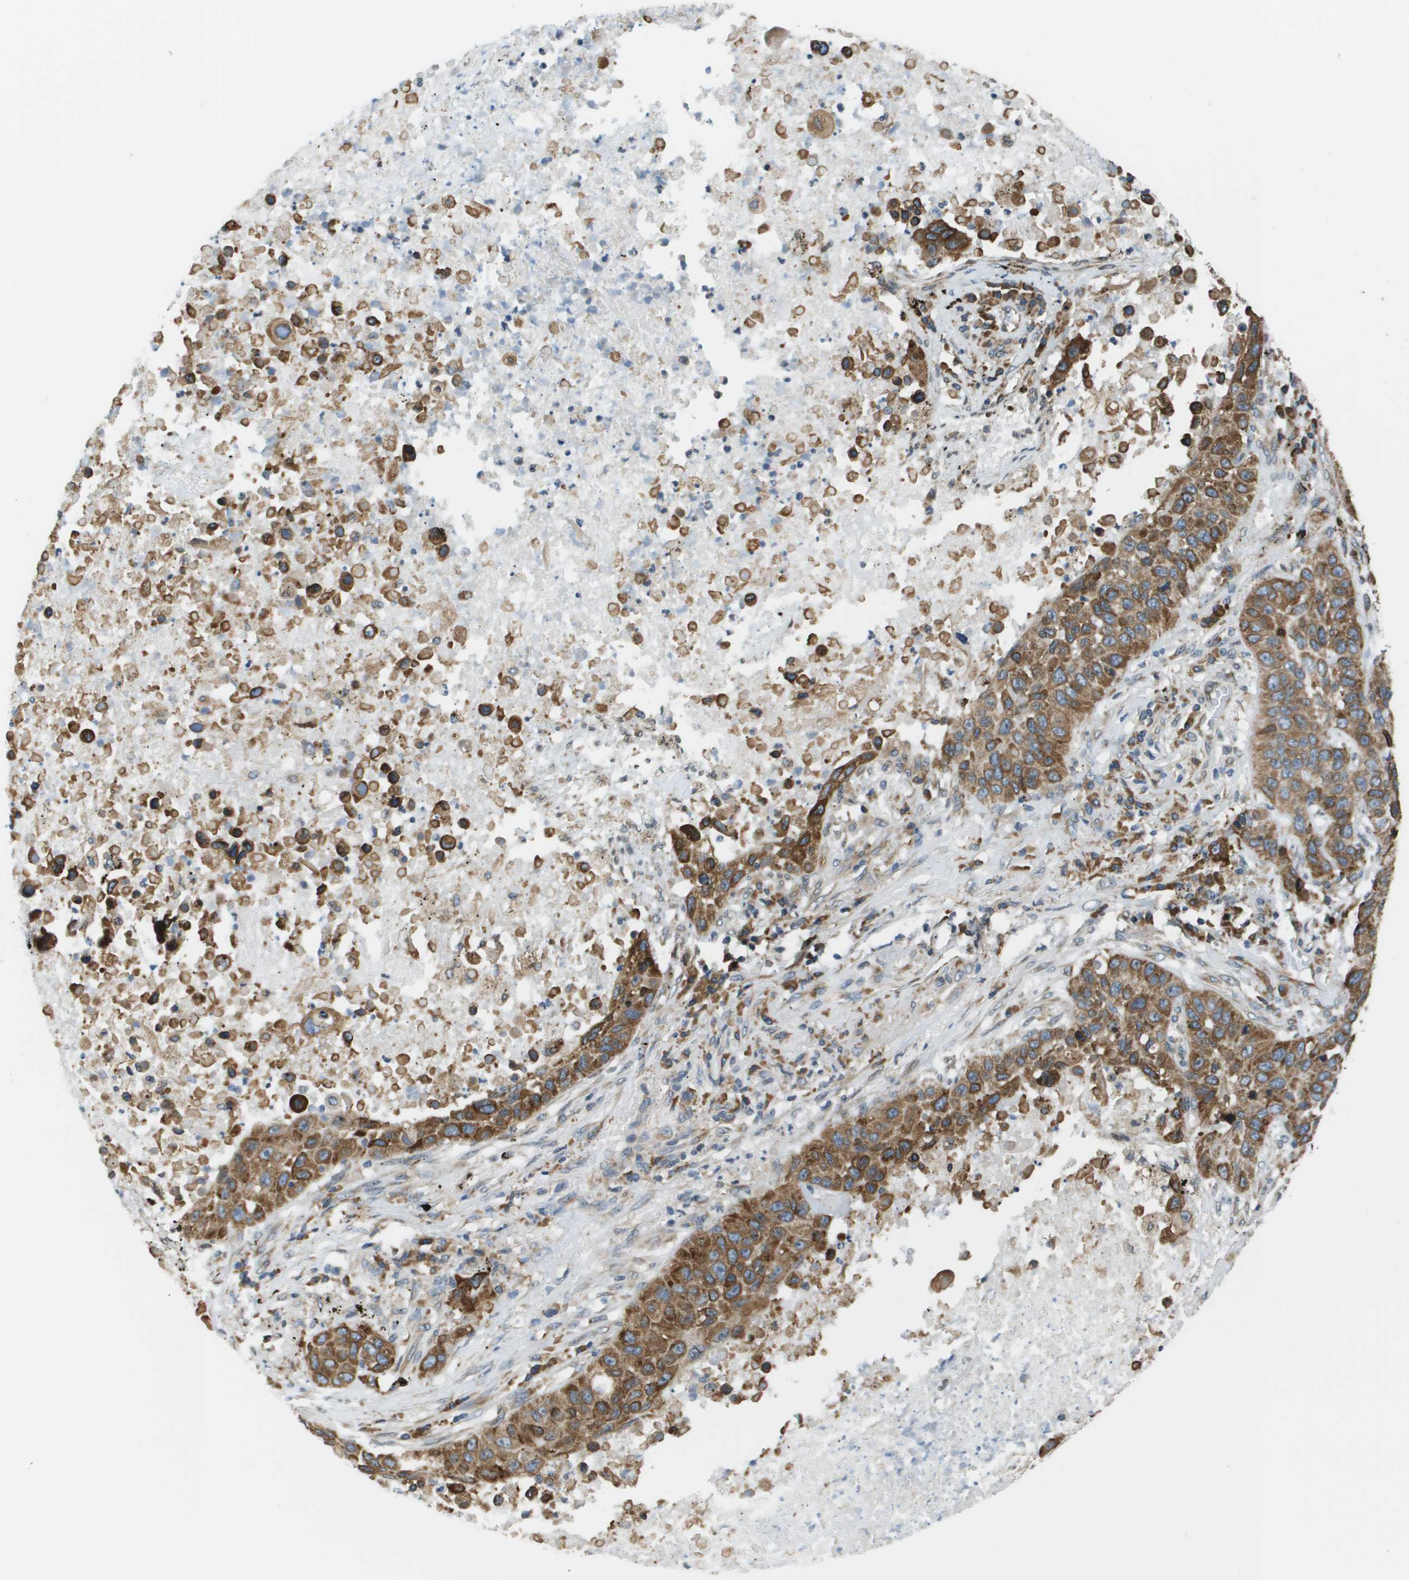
{"staining": {"intensity": "moderate", "quantity": ">75%", "location": "cytoplasmic/membranous"}, "tissue": "lung cancer", "cell_type": "Tumor cells", "image_type": "cancer", "snomed": [{"axis": "morphology", "description": "Squamous cell carcinoma, NOS"}, {"axis": "topography", "description": "Lung"}], "caption": "This photomicrograph demonstrates IHC staining of squamous cell carcinoma (lung), with medium moderate cytoplasmic/membranous expression in about >75% of tumor cells.", "gene": "SEC62", "patient": {"sex": "male", "age": 57}}